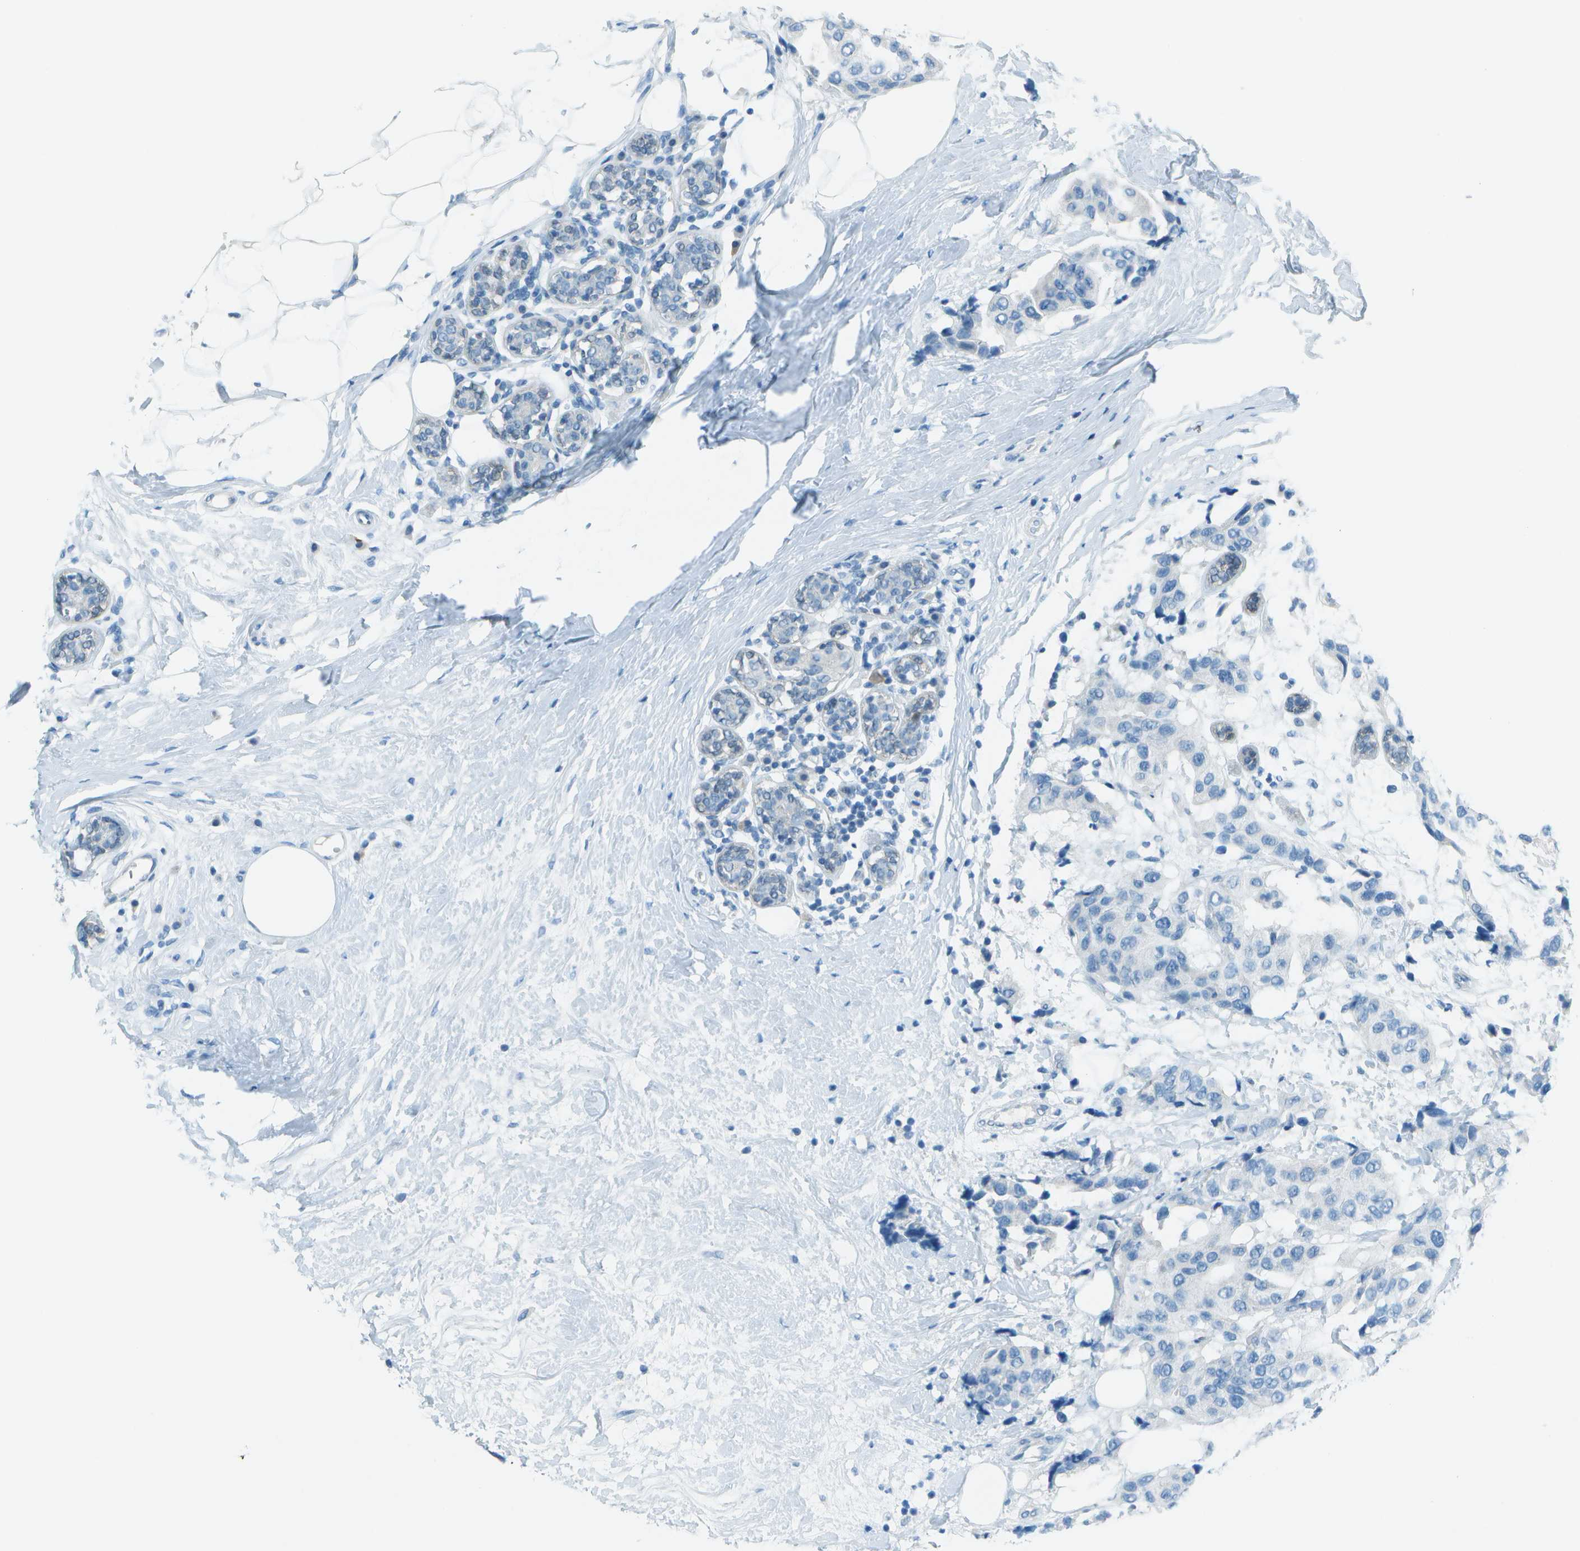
{"staining": {"intensity": "negative", "quantity": "none", "location": "none"}, "tissue": "breast cancer", "cell_type": "Tumor cells", "image_type": "cancer", "snomed": [{"axis": "morphology", "description": "Normal tissue, NOS"}, {"axis": "morphology", "description": "Duct carcinoma"}, {"axis": "topography", "description": "Breast"}], "caption": "Image shows no significant protein expression in tumor cells of infiltrating ductal carcinoma (breast).", "gene": "FGF1", "patient": {"sex": "female", "age": 39}}